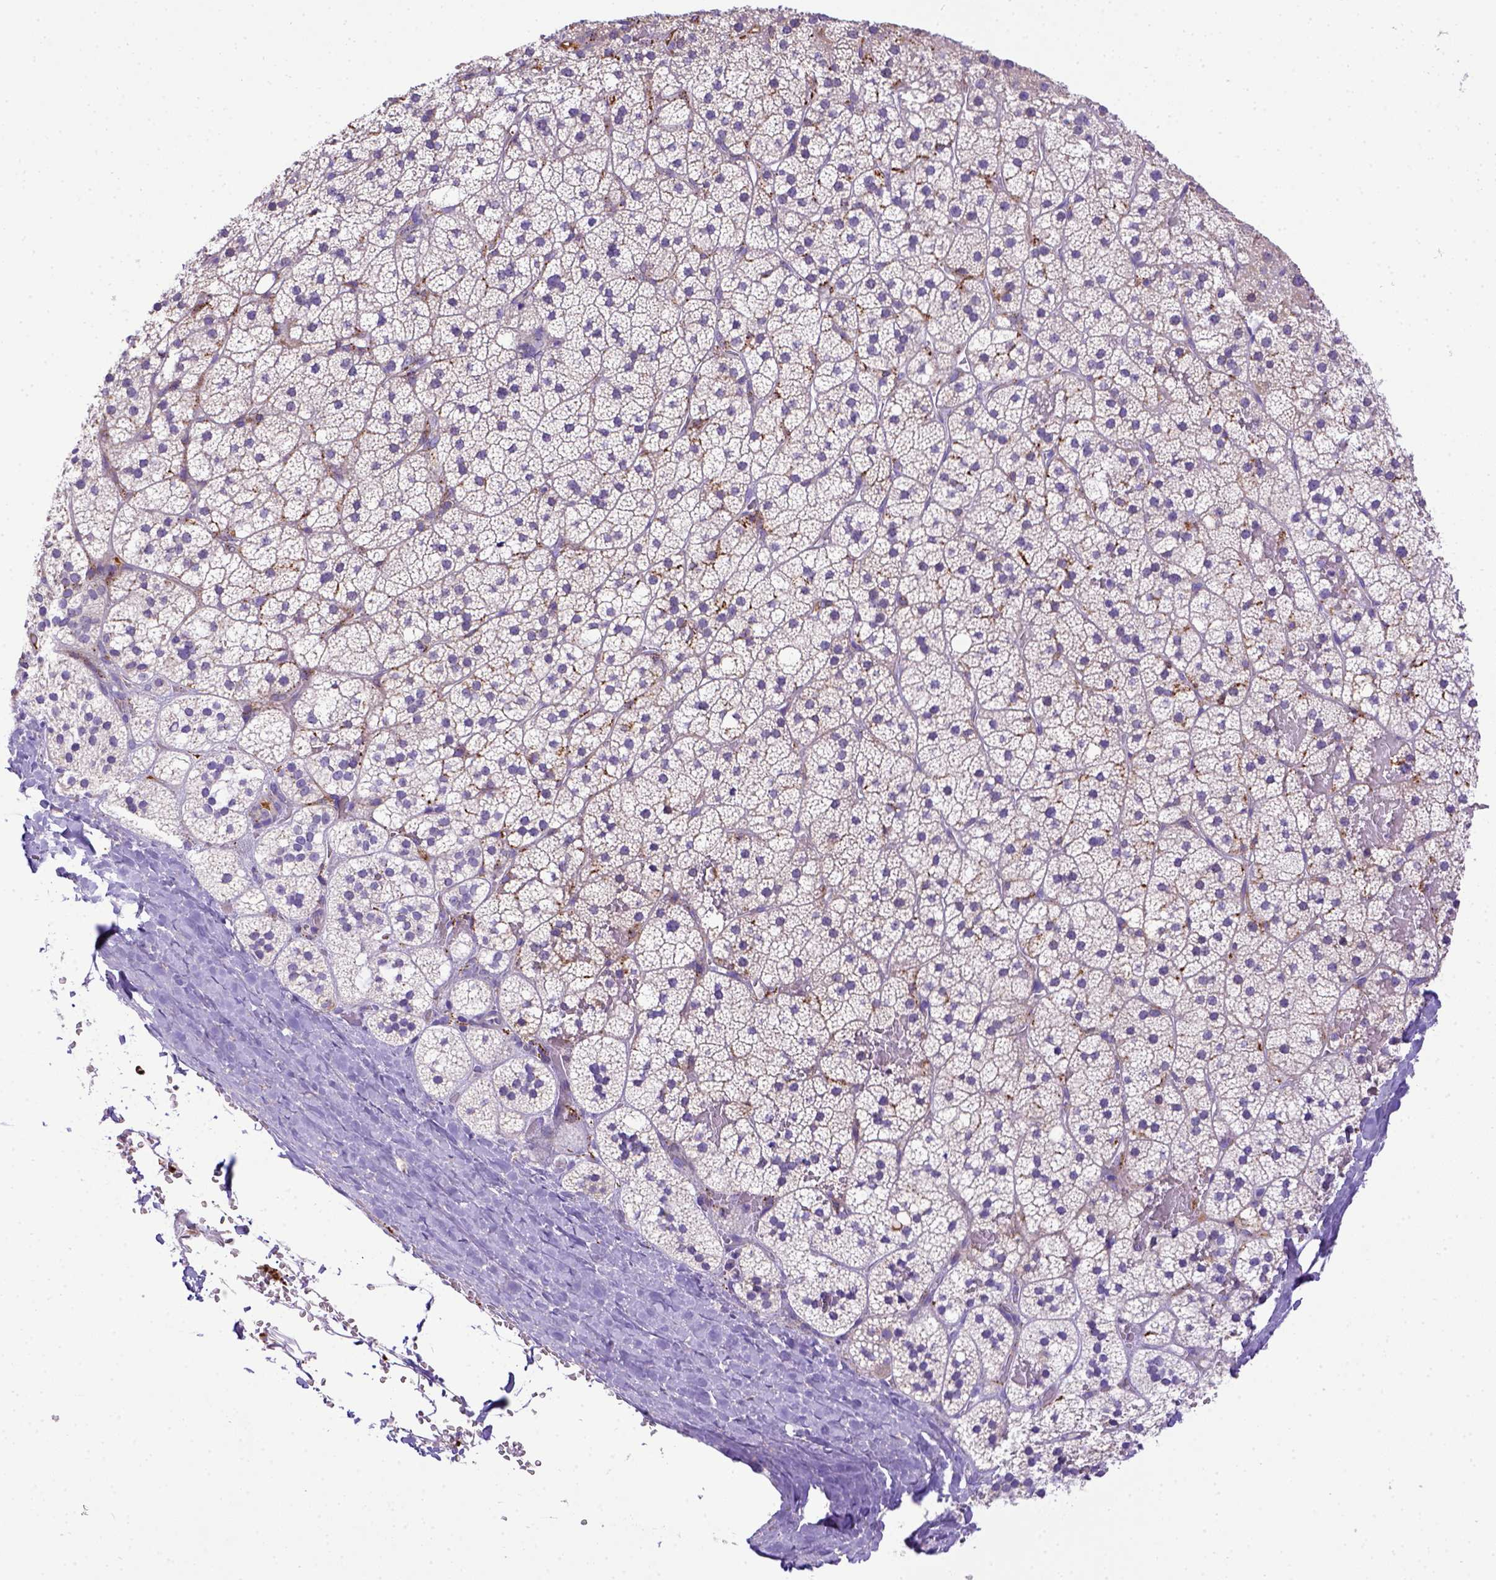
{"staining": {"intensity": "negative", "quantity": "none", "location": "none"}, "tissue": "adrenal gland", "cell_type": "Glandular cells", "image_type": "normal", "snomed": [{"axis": "morphology", "description": "Normal tissue, NOS"}, {"axis": "topography", "description": "Adrenal gland"}], "caption": "Adrenal gland stained for a protein using immunohistochemistry (IHC) demonstrates no positivity glandular cells.", "gene": "CFAP300", "patient": {"sex": "male", "age": 53}}